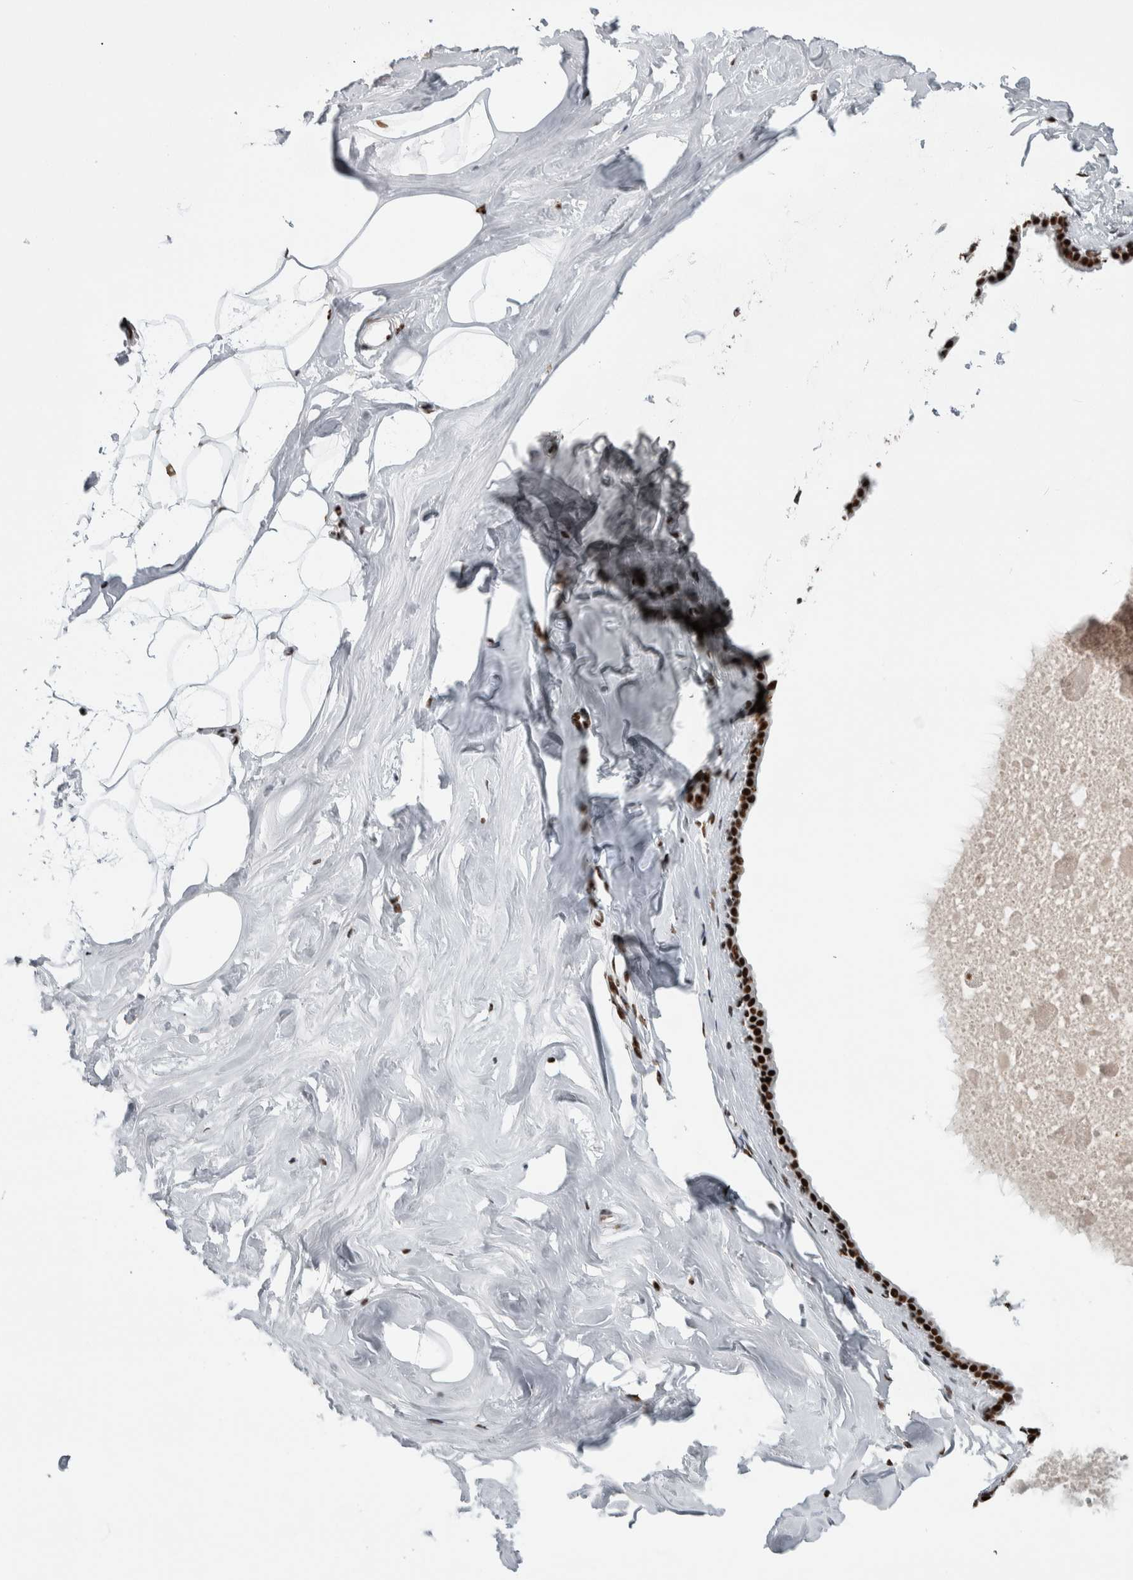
{"staining": {"intensity": "strong", "quantity": ">75%", "location": "nuclear"}, "tissue": "adipose tissue", "cell_type": "Adipocytes", "image_type": "normal", "snomed": [{"axis": "morphology", "description": "Normal tissue, NOS"}, {"axis": "morphology", "description": "Fibrosis, NOS"}, {"axis": "topography", "description": "Breast"}, {"axis": "topography", "description": "Adipose tissue"}], "caption": "Normal adipose tissue shows strong nuclear expression in about >75% of adipocytes Immunohistochemistry stains the protein of interest in brown and the nuclei are stained blue..", "gene": "NCL", "patient": {"sex": "female", "age": 39}}